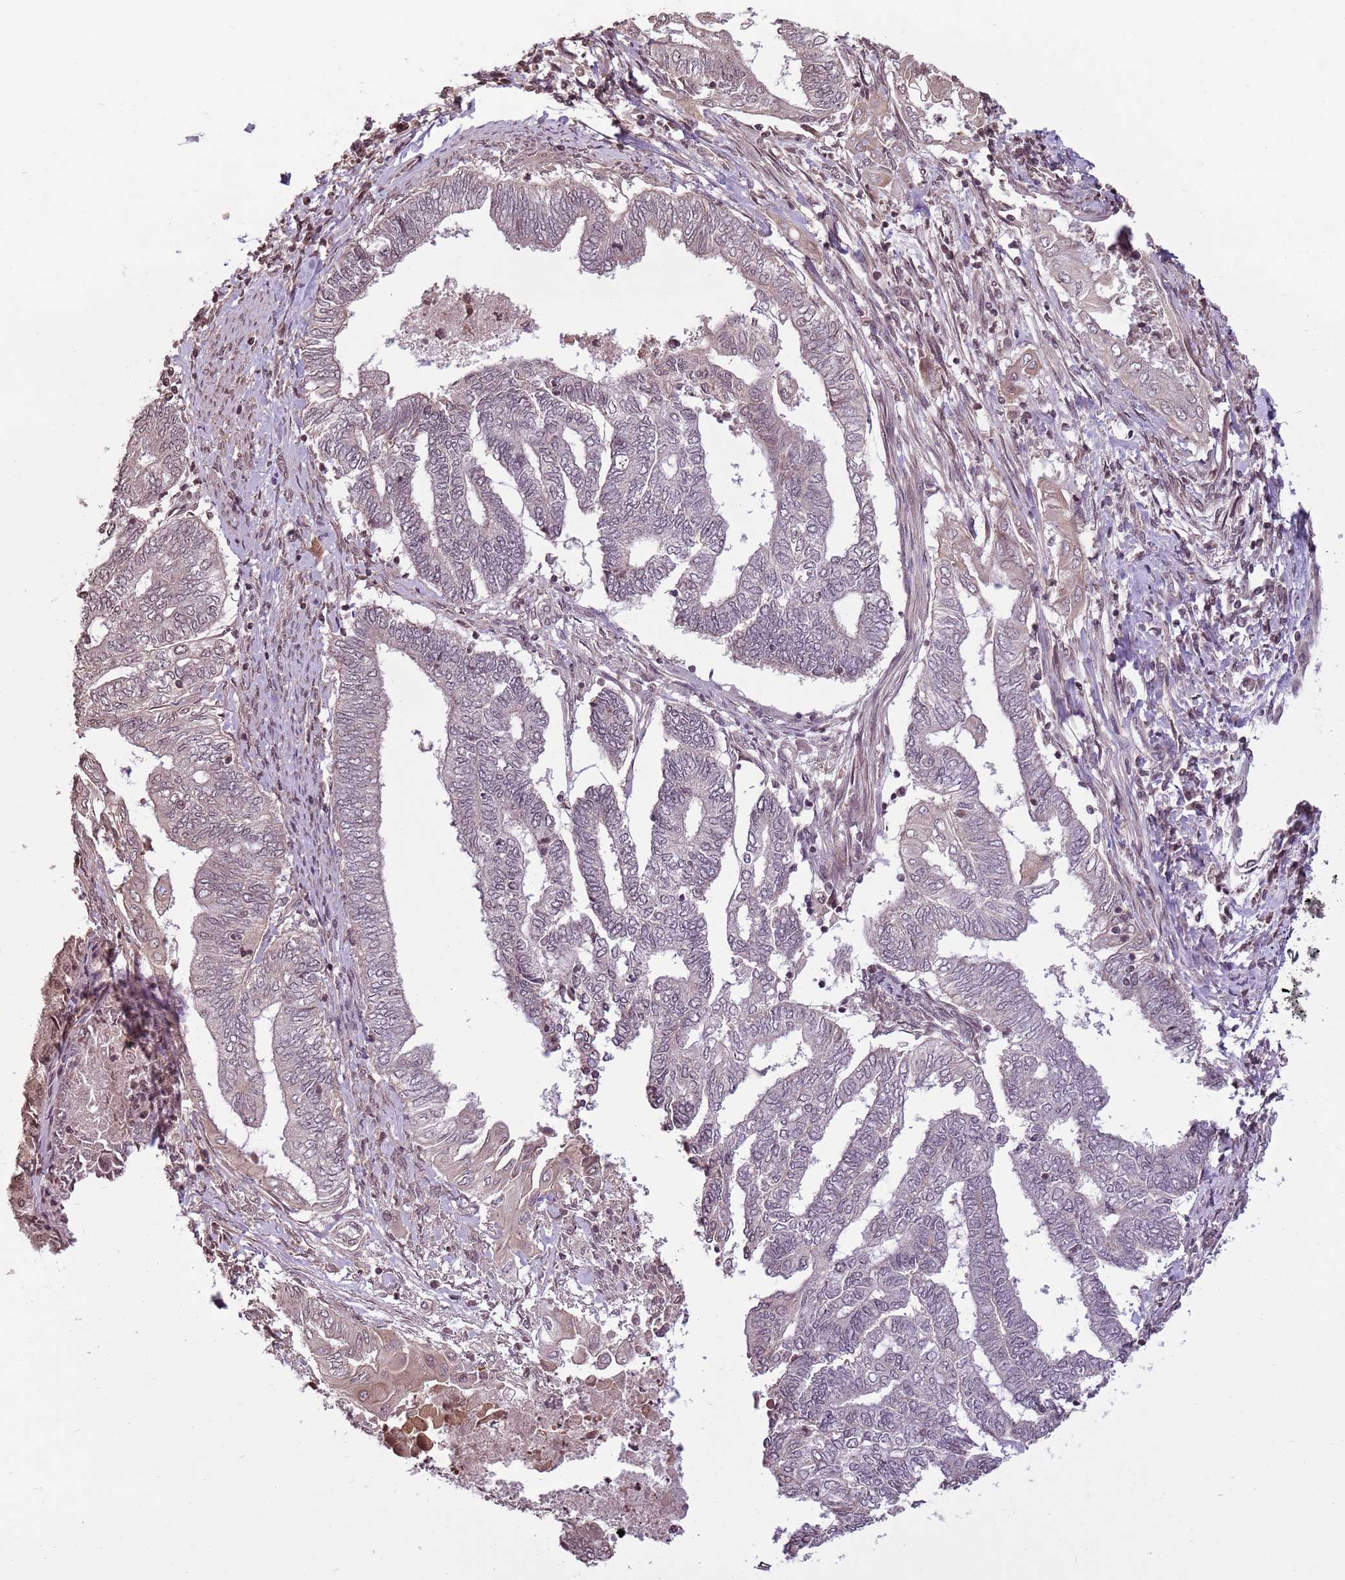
{"staining": {"intensity": "weak", "quantity": "25%-75%", "location": "cytoplasmic/membranous"}, "tissue": "endometrial cancer", "cell_type": "Tumor cells", "image_type": "cancer", "snomed": [{"axis": "morphology", "description": "Adenocarcinoma, NOS"}, {"axis": "topography", "description": "Uterus"}, {"axis": "topography", "description": "Endometrium"}], "caption": "Endometrial adenocarcinoma tissue demonstrates weak cytoplasmic/membranous expression in about 25%-75% of tumor cells", "gene": "CAPN9", "patient": {"sex": "female", "age": 70}}